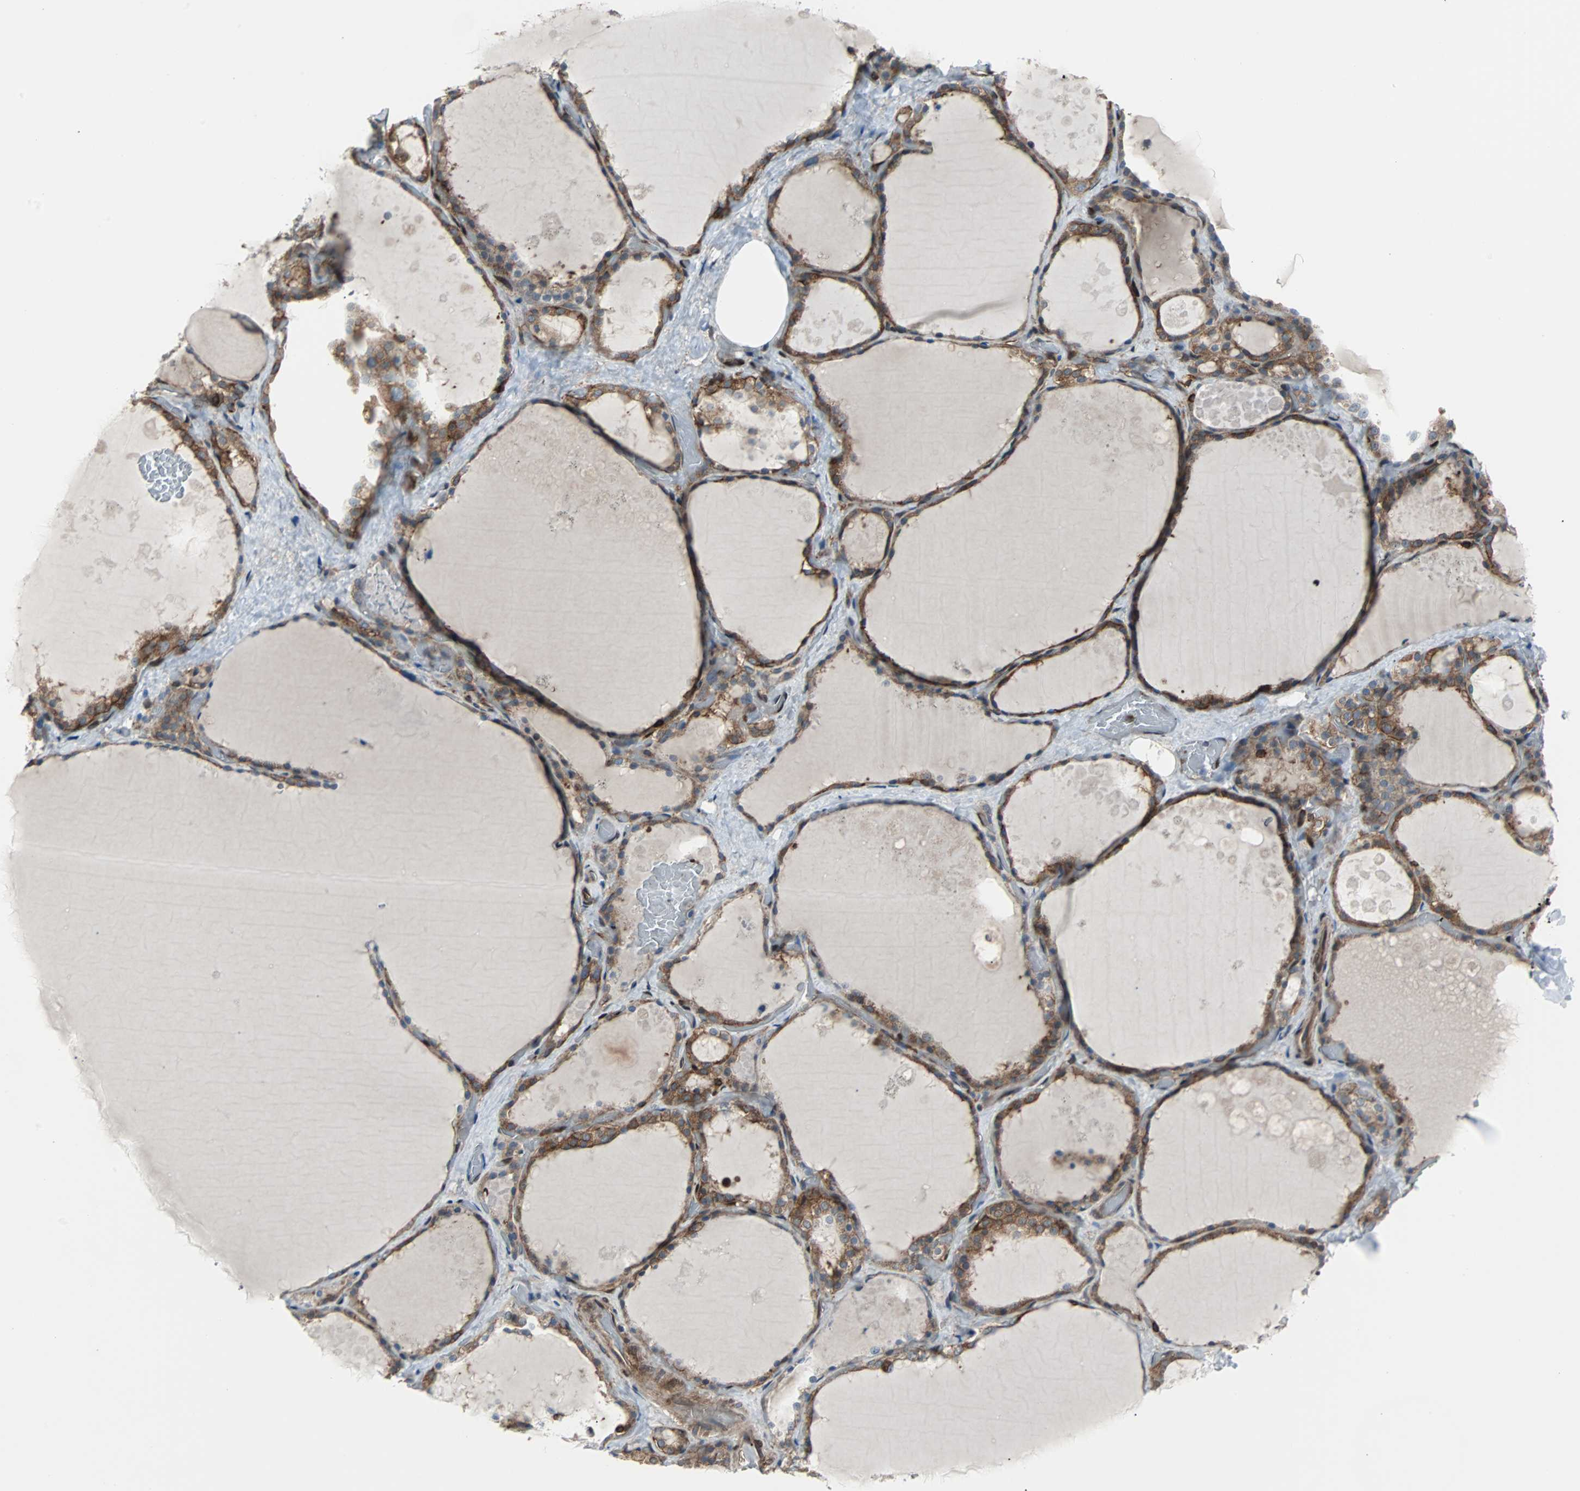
{"staining": {"intensity": "strong", "quantity": ">75%", "location": "cytoplasmic/membranous"}, "tissue": "thyroid gland", "cell_type": "Glandular cells", "image_type": "normal", "snomed": [{"axis": "morphology", "description": "Normal tissue, NOS"}, {"axis": "topography", "description": "Thyroid gland"}], "caption": "Benign thyroid gland was stained to show a protein in brown. There is high levels of strong cytoplasmic/membranous staining in about >75% of glandular cells. The protein is shown in brown color, while the nuclei are stained blue.", "gene": "RELA", "patient": {"sex": "male", "age": 61}}